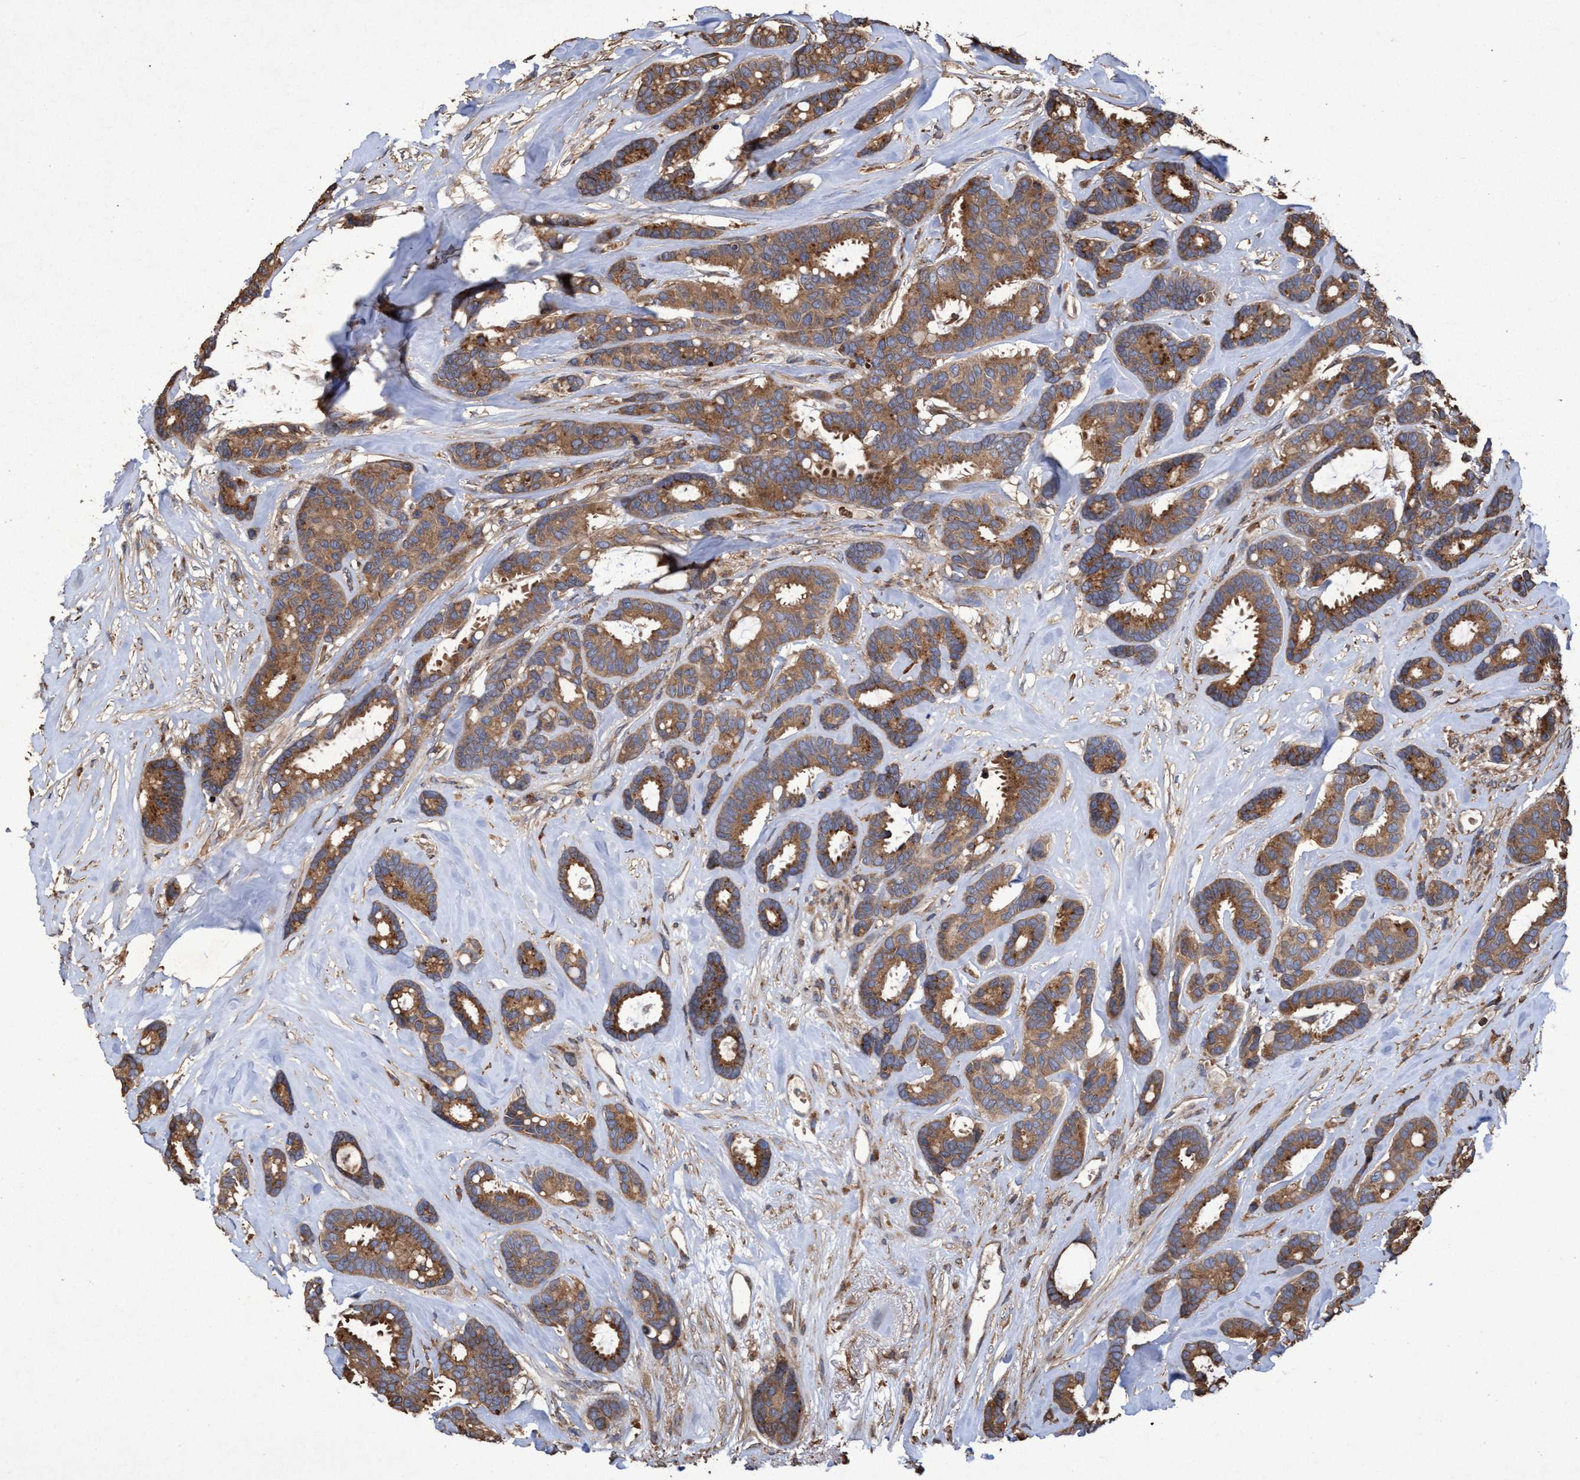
{"staining": {"intensity": "moderate", "quantity": ">75%", "location": "cytoplasmic/membranous"}, "tissue": "breast cancer", "cell_type": "Tumor cells", "image_type": "cancer", "snomed": [{"axis": "morphology", "description": "Duct carcinoma"}, {"axis": "topography", "description": "Breast"}], "caption": "Protein expression analysis of breast invasive ductal carcinoma demonstrates moderate cytoplasmic/membranous staining in about >75% of tumor cells.", "gene": "CHMP6", "patient": {"sex": "female", "age": 87}}